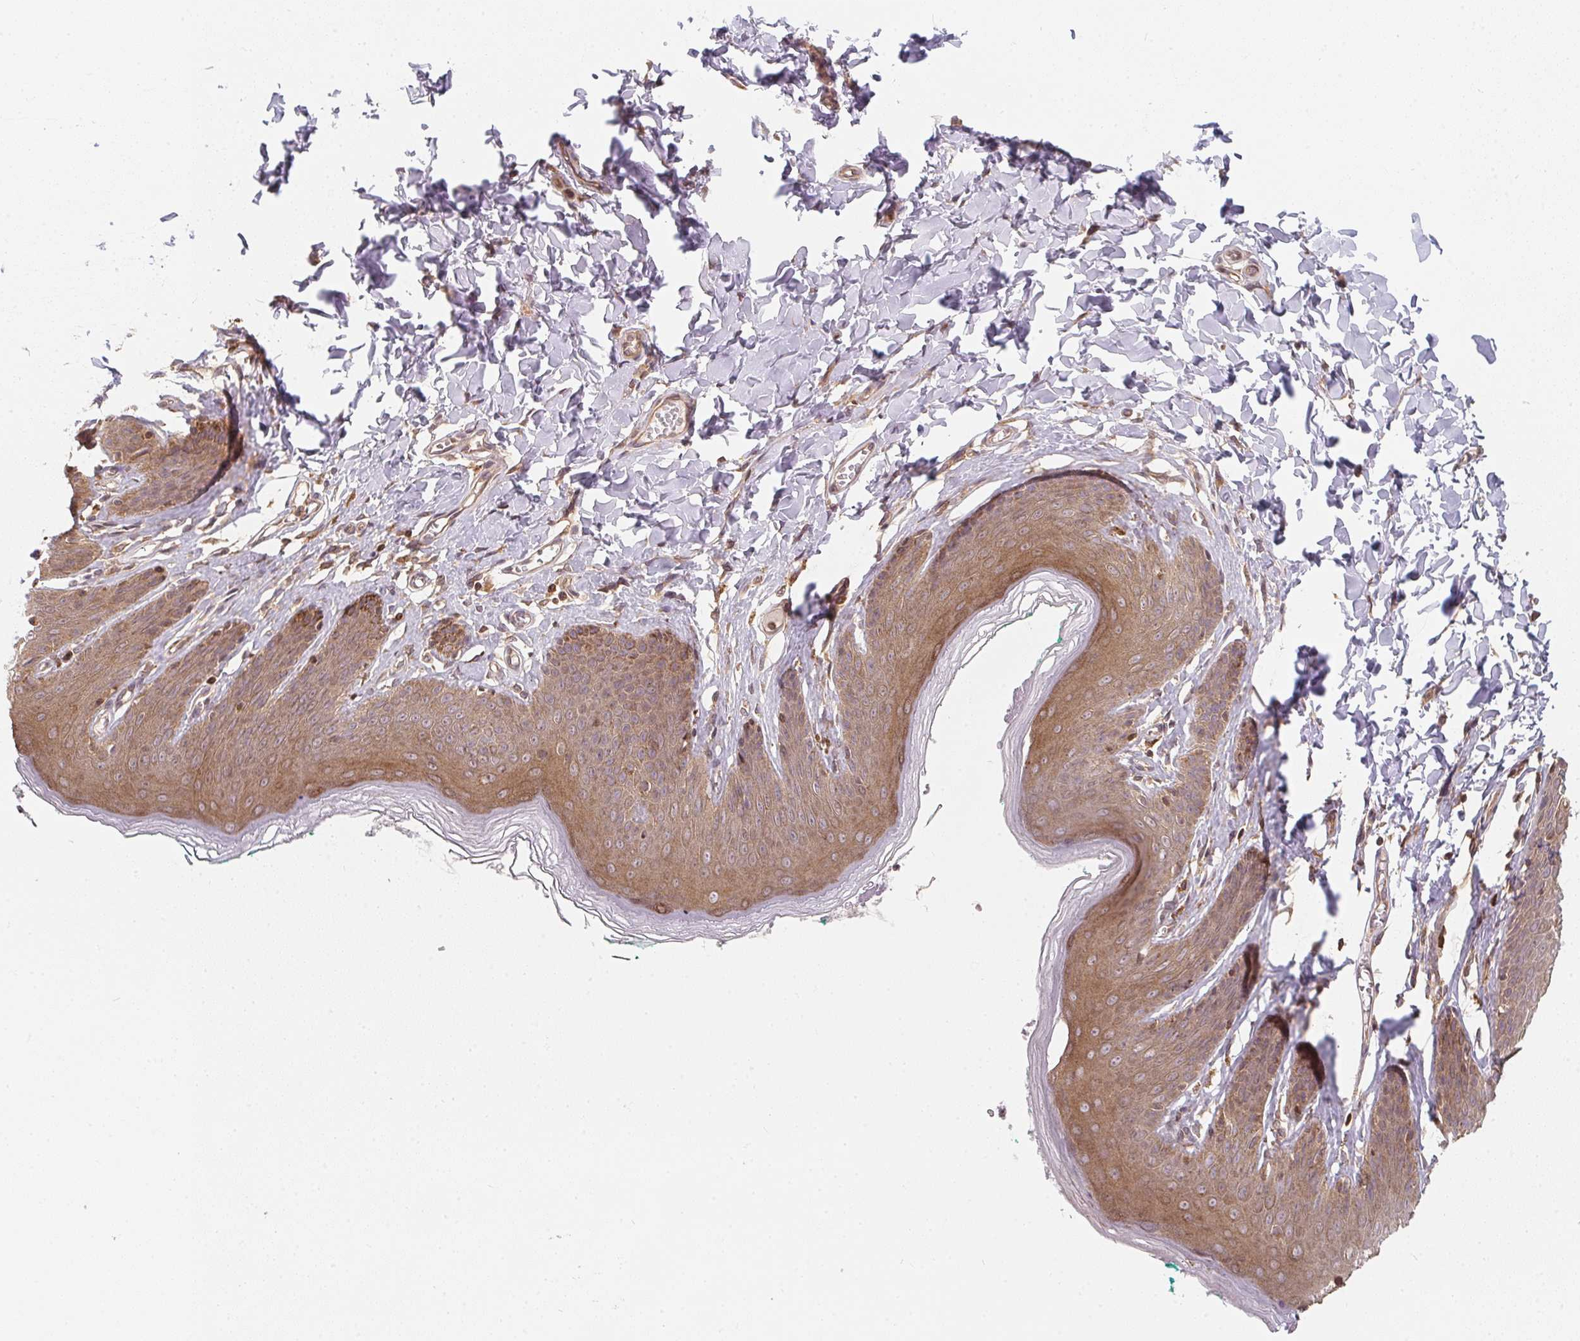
{"staining": {"intensity": "moderate", "quantity": ">75%", "location": "cytoplasmic/membranous"}, "tissue": "skin", "cell_type": "Epidermal cells", "image_type": "normal", "snomed": [{"axis": "morphology", "description": "Normal tissue, NOS"}, {"axis": "topography", "description": "Vulva"}, {"axis": "topography", "description": "Peripheral nerve tissue"}], "caption": "Epidermal cells exhibit medium levels of moderate cytoplasmic/membranous expression in about >75% of cells in normal human skin.", "gene": "ANKRD13A", "patient": {"sex": "female", "age": 66}}